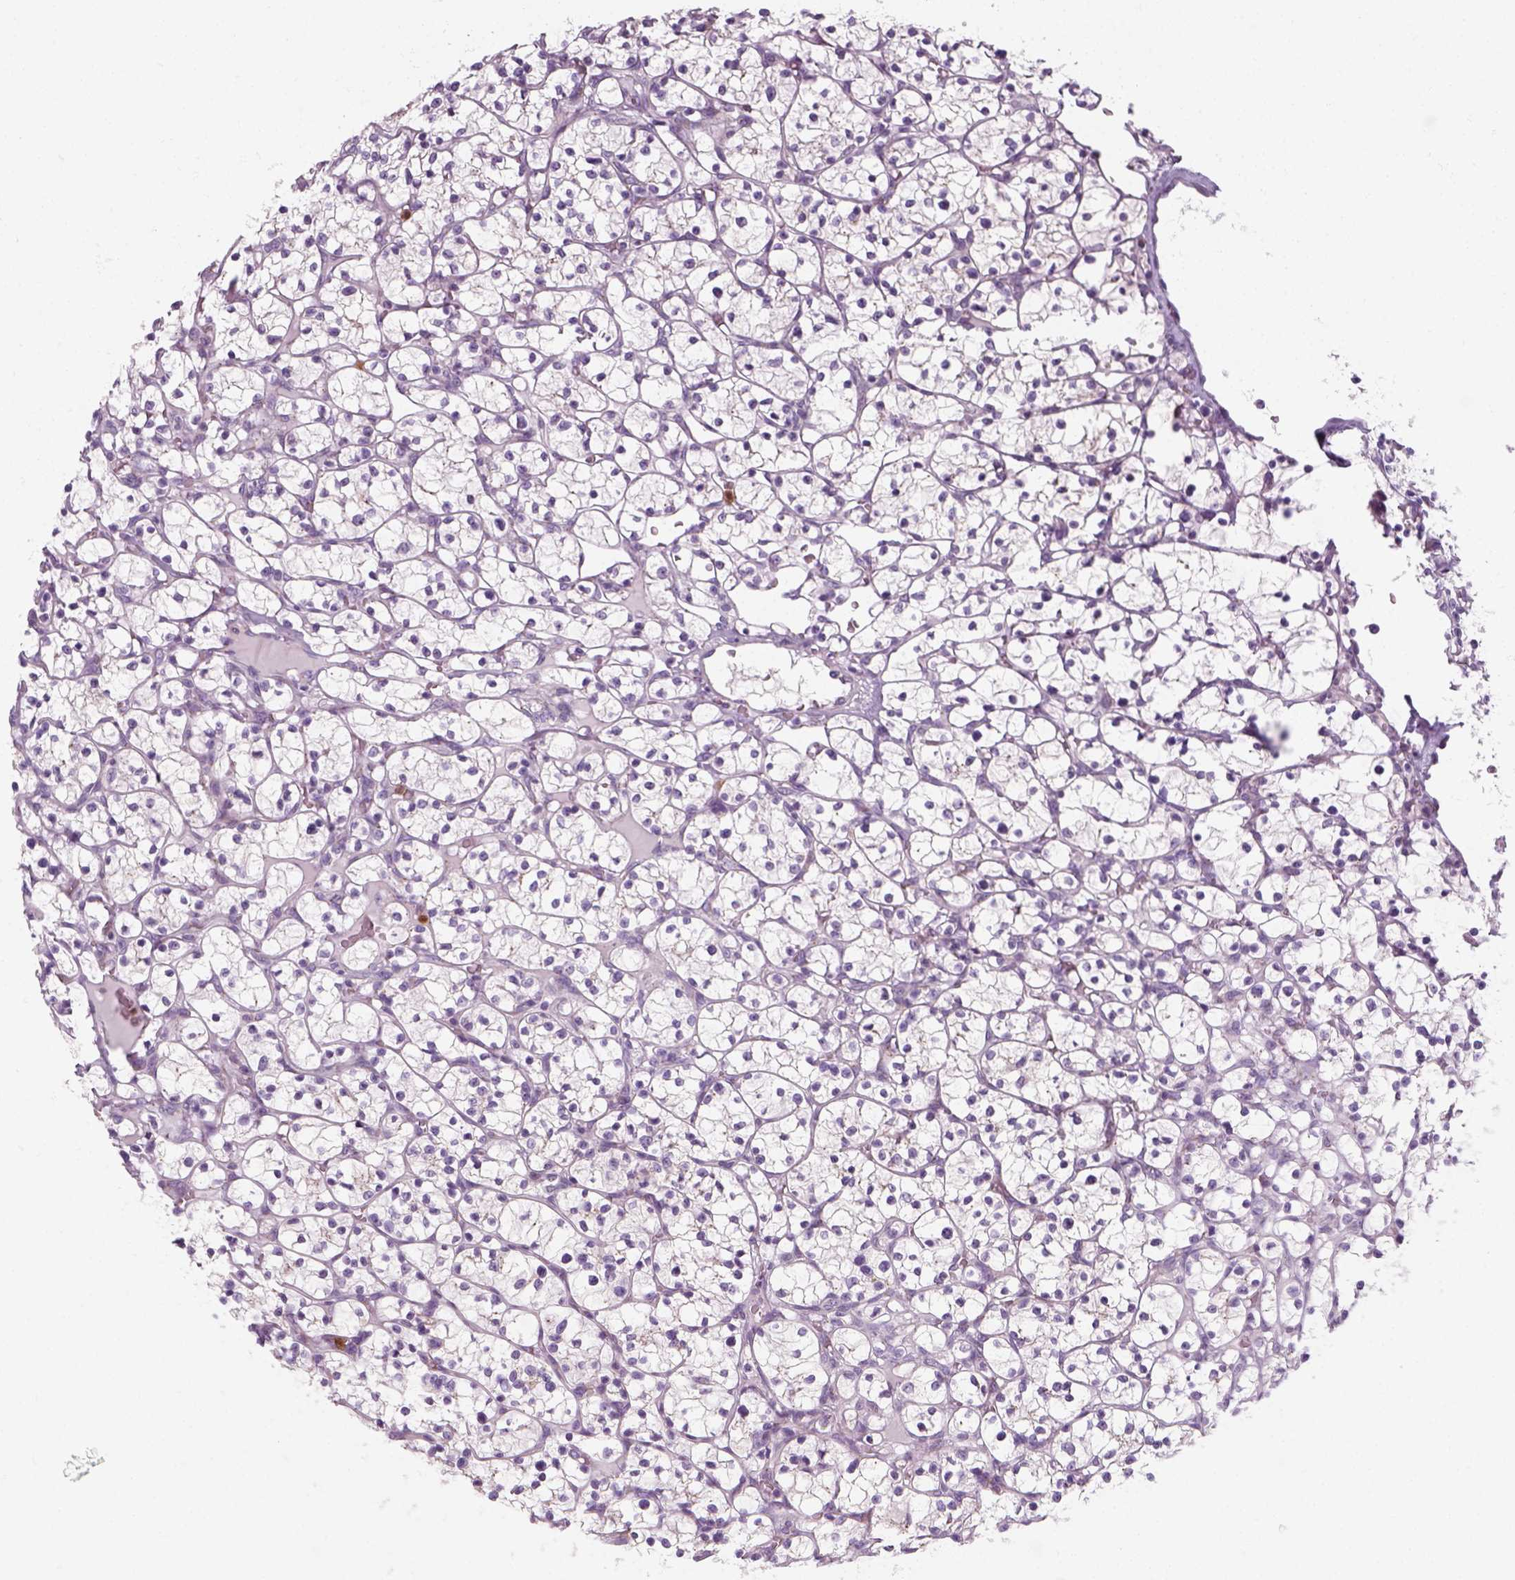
{"staining": {"intensity": "negative", "quantity": "none", "location": "none"}, "tissue": "renal cancer", "cell_type": "Tumor cells", "image_type": "cancer", "snomed": [{"axis": "morphology", "description": "Adenocarcinoma, NOS"}, {"axis": "topography", "description": "Kidney"}], "caption": "DAB immunohistochemical staining of human renal cancer reveals no significant expression in tumor cells. (DAB IHC visualized using brightfield microscopy, high magnification).", "gene": "IL4", "patient": {"sex": "female", "age": 64}}